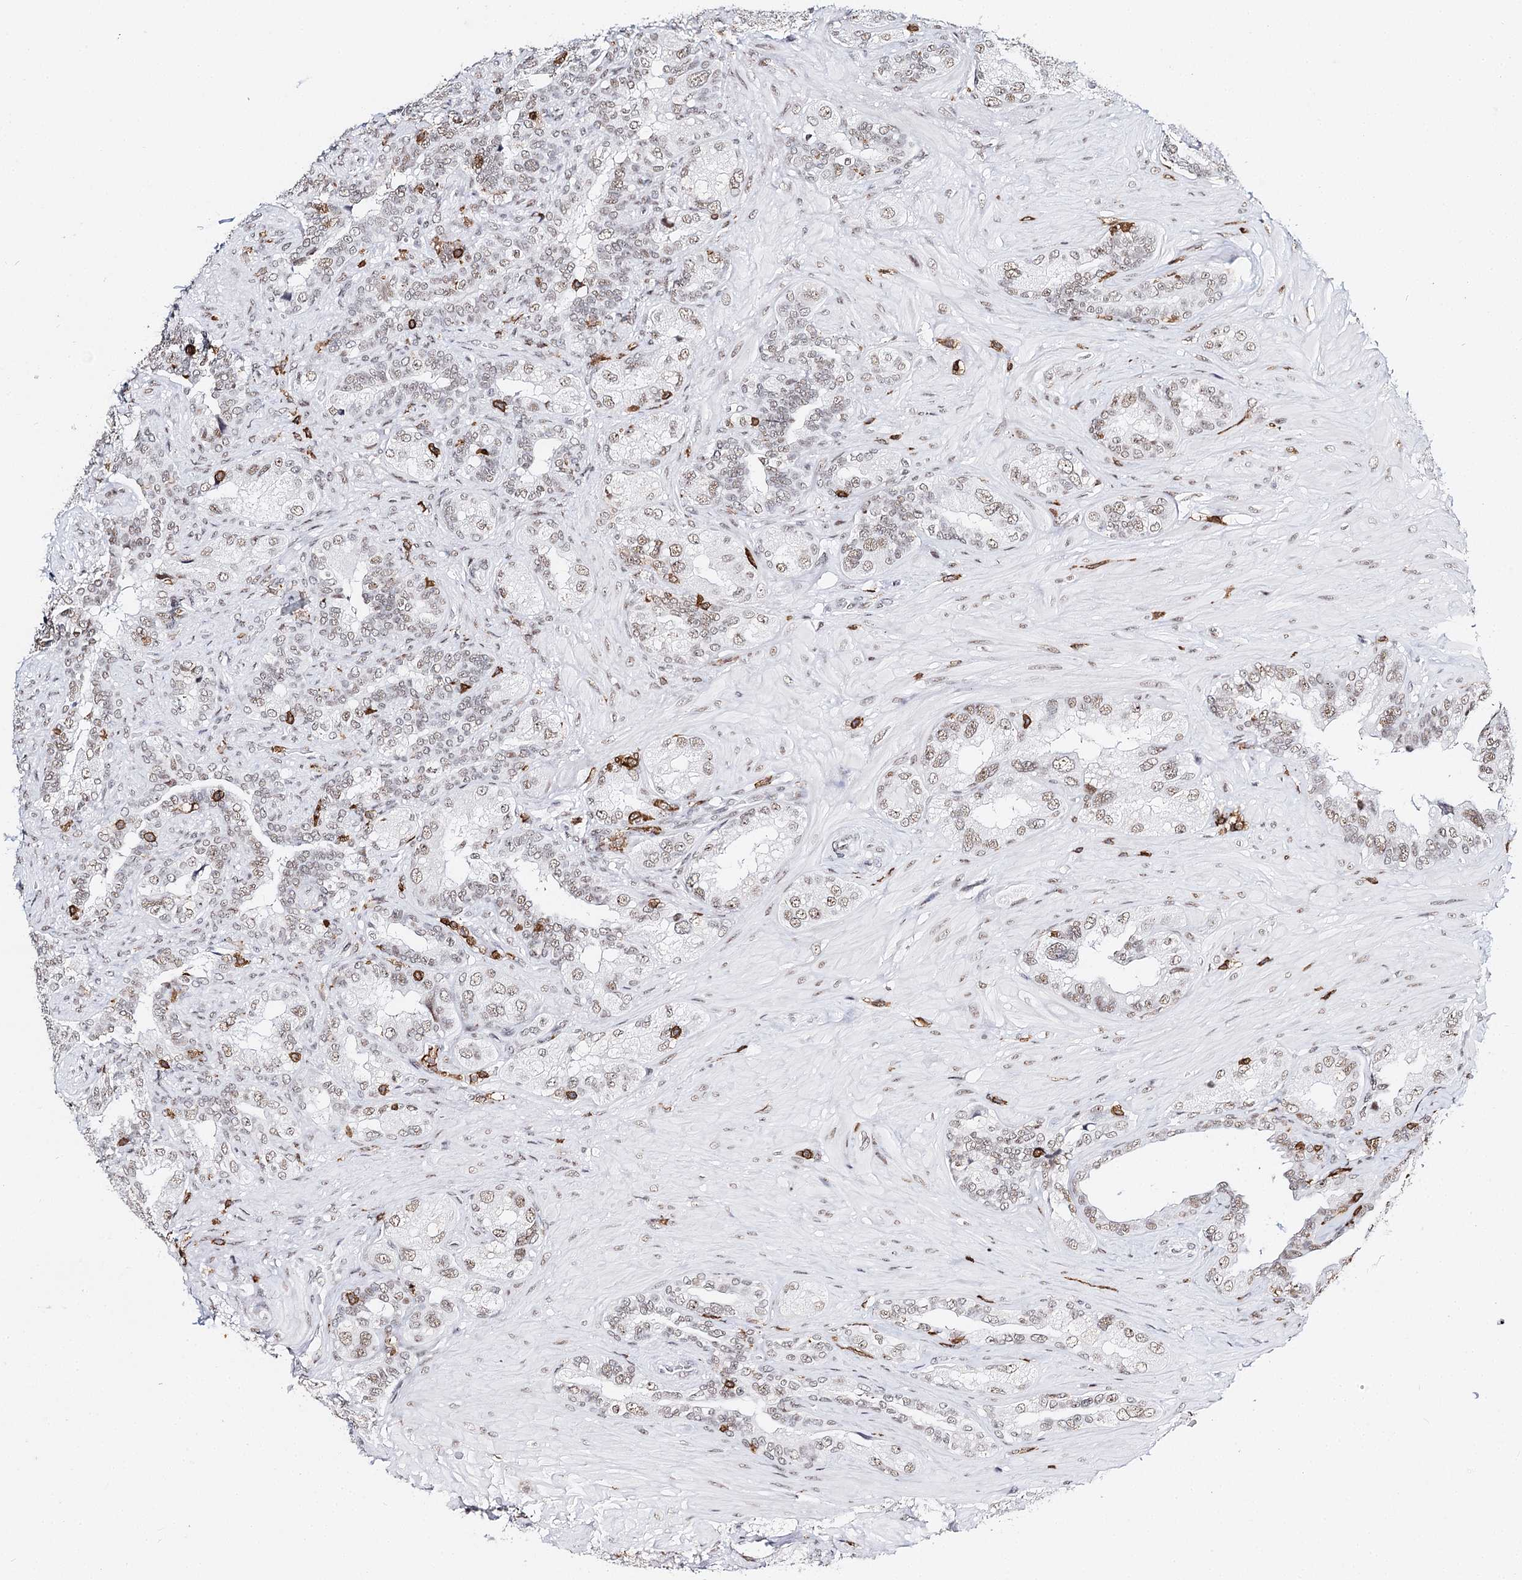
{"staining": {"intensity": "moderate", "quantity": ">75%", "location": "cytoplasmic/membranous,nuclear"}, "tissue": "seminal vesicle", "cell_type": "Glandular cells", "image_type": "normal", "snomed": [{"axis": "morphology", "description": "Normal tissue, NOS"}, {"axis": "topography", "description": "Seminal veicle"}, {"axis": "topography", "description": "Peripheral nerve tissue"}], "caption": "IHC of normal human seminal vesicle reveals medium levels of moderate cytoplasmic/membranous,nuclear expression in approximately >75% of glandular cells. (DAB IHC with brightfield microscopy, high magnification).", "gene": "BARD1", "patient": {"sex": "male", "age": 67}}